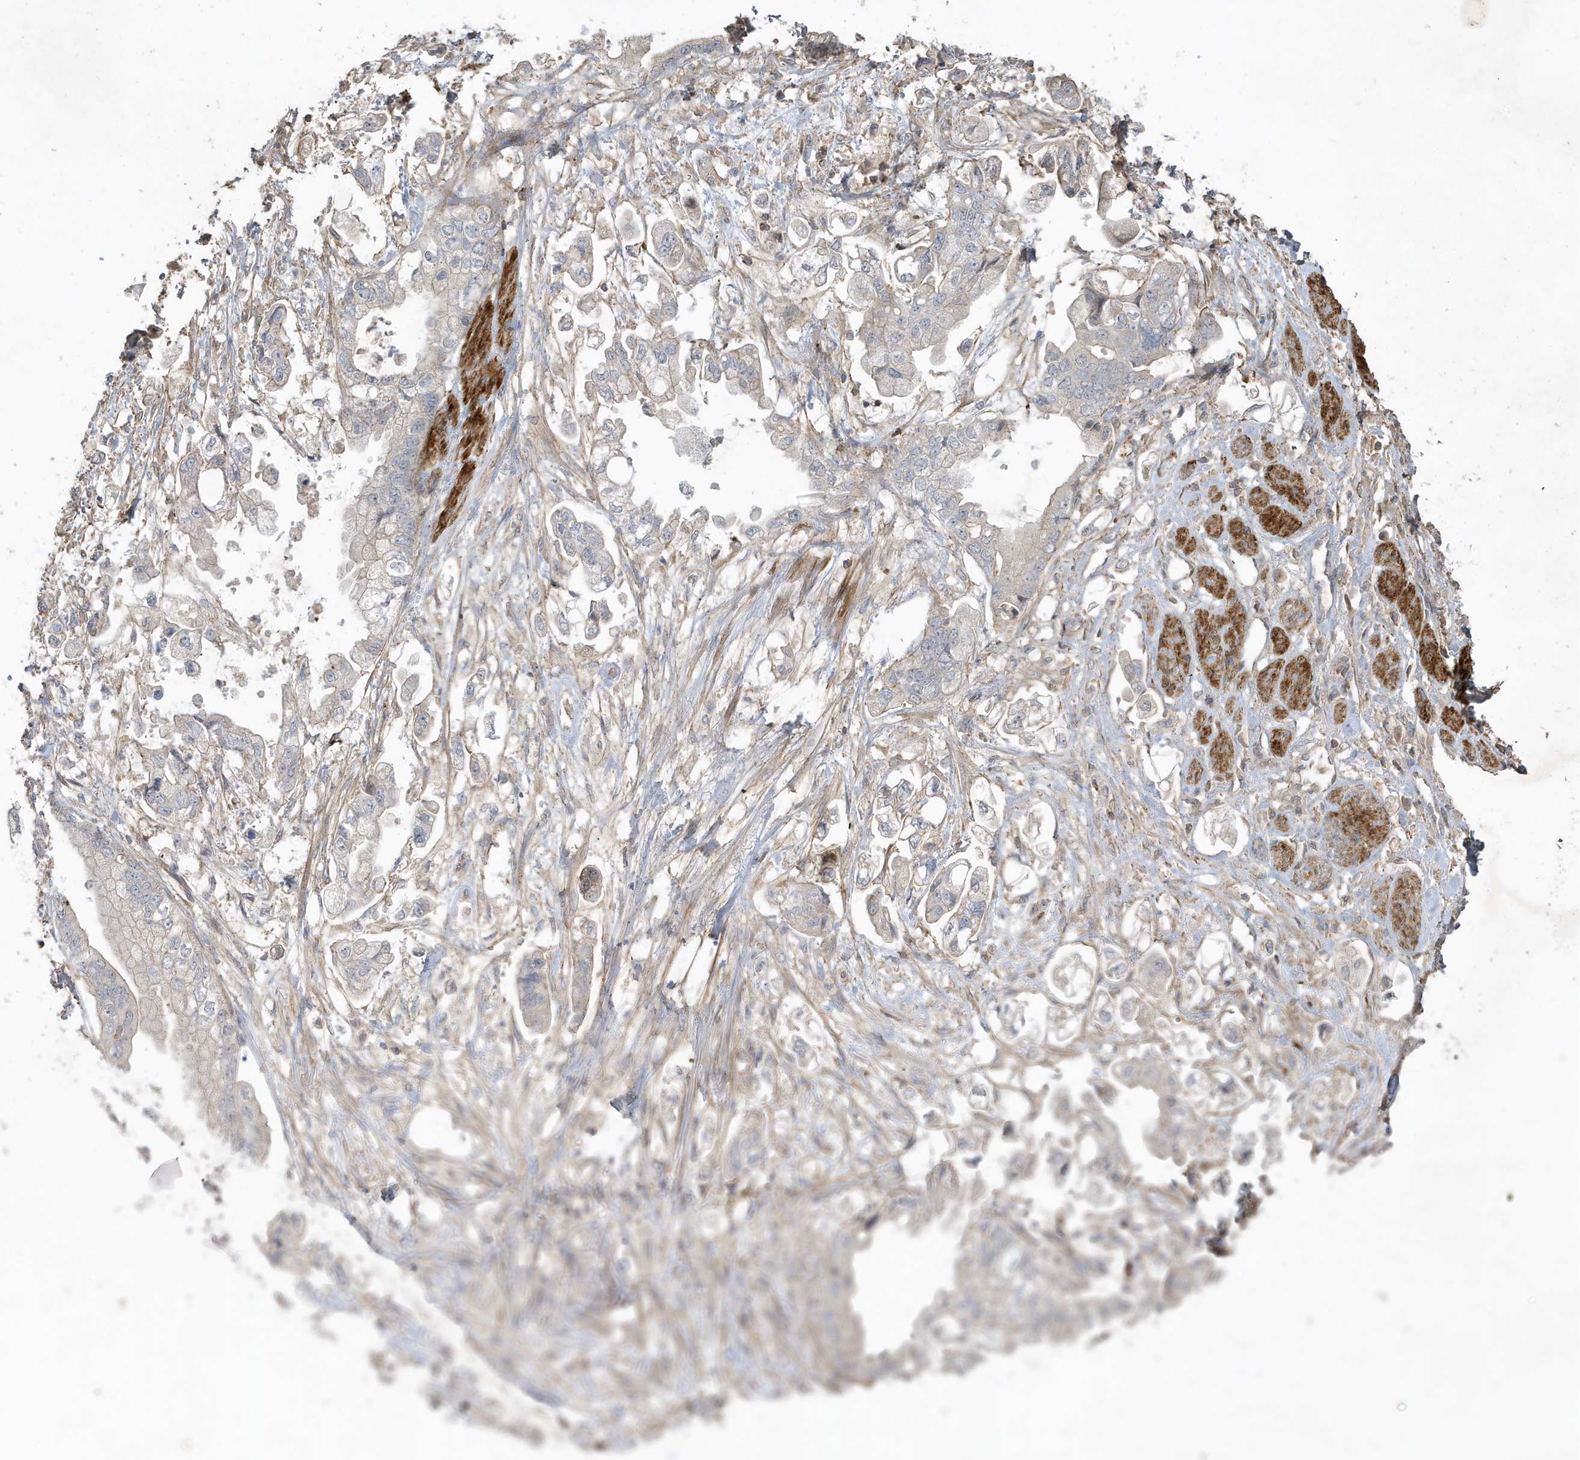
{"staining": {"intensity": "negative", "quantity": "none", "location": "none"}, "tissue": "stomach cancer", "cell_type": "Tumor cells", "image_type": "cancer", "snomed": [{"axis": "morphology", "description": "Adenocarcinoma, NOS"}, {"axis": "topography", "description": "Stomach"}], "caption": "There is no significant positivity in tumor cells of stomach cancer (adenocarcinoma). (Brightfield microscopy of DAB IHC at high magnification).", "gene": "PRRT3", "patient": {"sex": "male", "age": 62}}